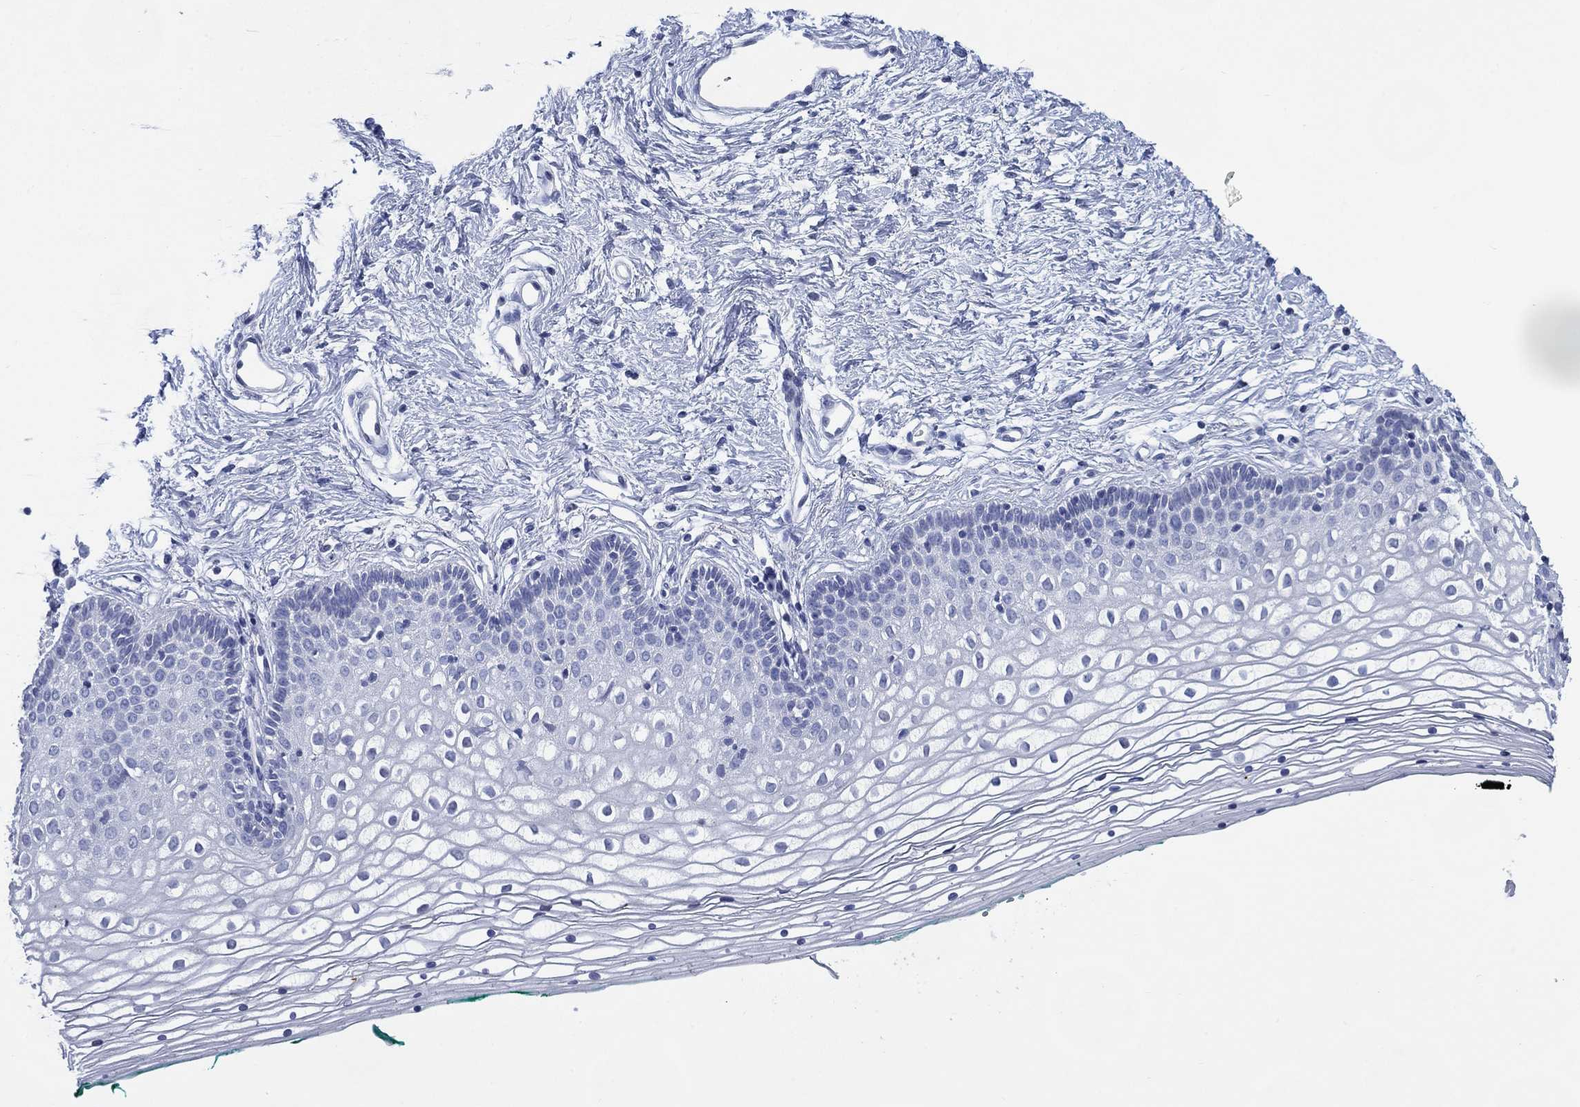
{"staining": {"intensity": "negative", "quantity": "none", "location": "none"}, "tissue": "vagina", "cell_type": "Squamous epithelial cells", "image_type": "normal", "snomed": [{"axis": "morphology", "description": "Normal tissue, NOS"}, {"axis": "topography", "description": "Vagina"}], "caption": "IHC histopathology image of unremarkable human vagina stained for a protein (brown), which shows no positivity in squamous epithelial cells. The staining was performed using DAB (3,3'-diaminobenzidine) to visualize the protein expression in brown, while the nuclei were stained in blue with hematoxylin (Magnification: 20x).", "gene": "TMEM247", "patient": {"sex": "female", "age": 36}}